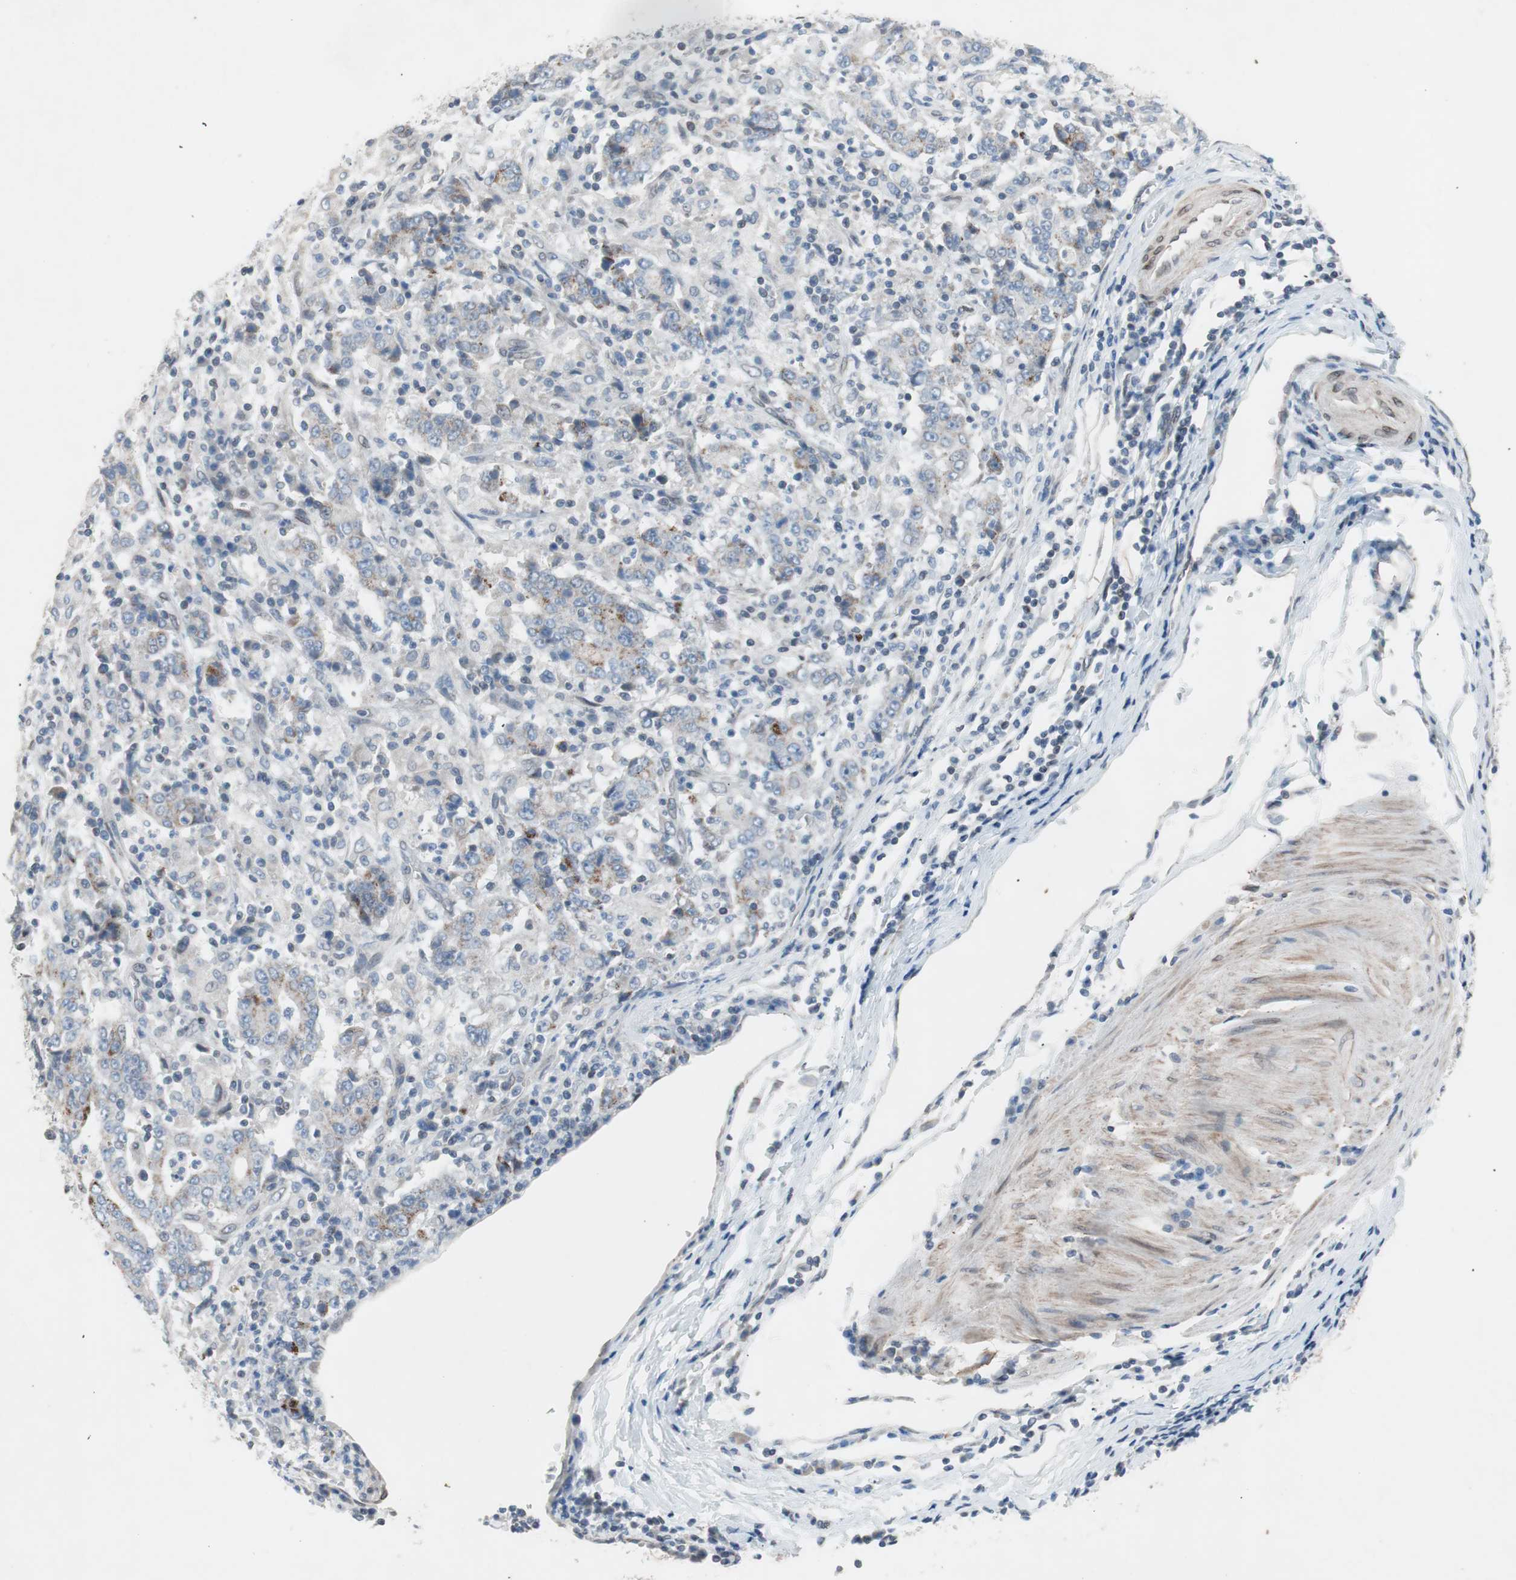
{"staining": {"intensity": "moderate", "quantity": "<25%", "location": "cytoplasmic/membranous"}, "tissue": "stomach cancer", "cell_type": "Tumor cells", "image_type": "cancer", "snomed": [{"axis": "morphology", "description": "Normal tissue, NOS"}, {"axis": "morphology", "description": "Adenocarcinoma, NOS"}, {"axis": "topography", "description": "Stomach, upper"}, {"axis": "topography", "description": "Stomach"}], "caption": "Human stomach adenocarcinoma stained with a protein marker reveals moderate staining in tumor cells.", "gene": "ARNT2", "patient": {"sex": "male", "age": 59}}